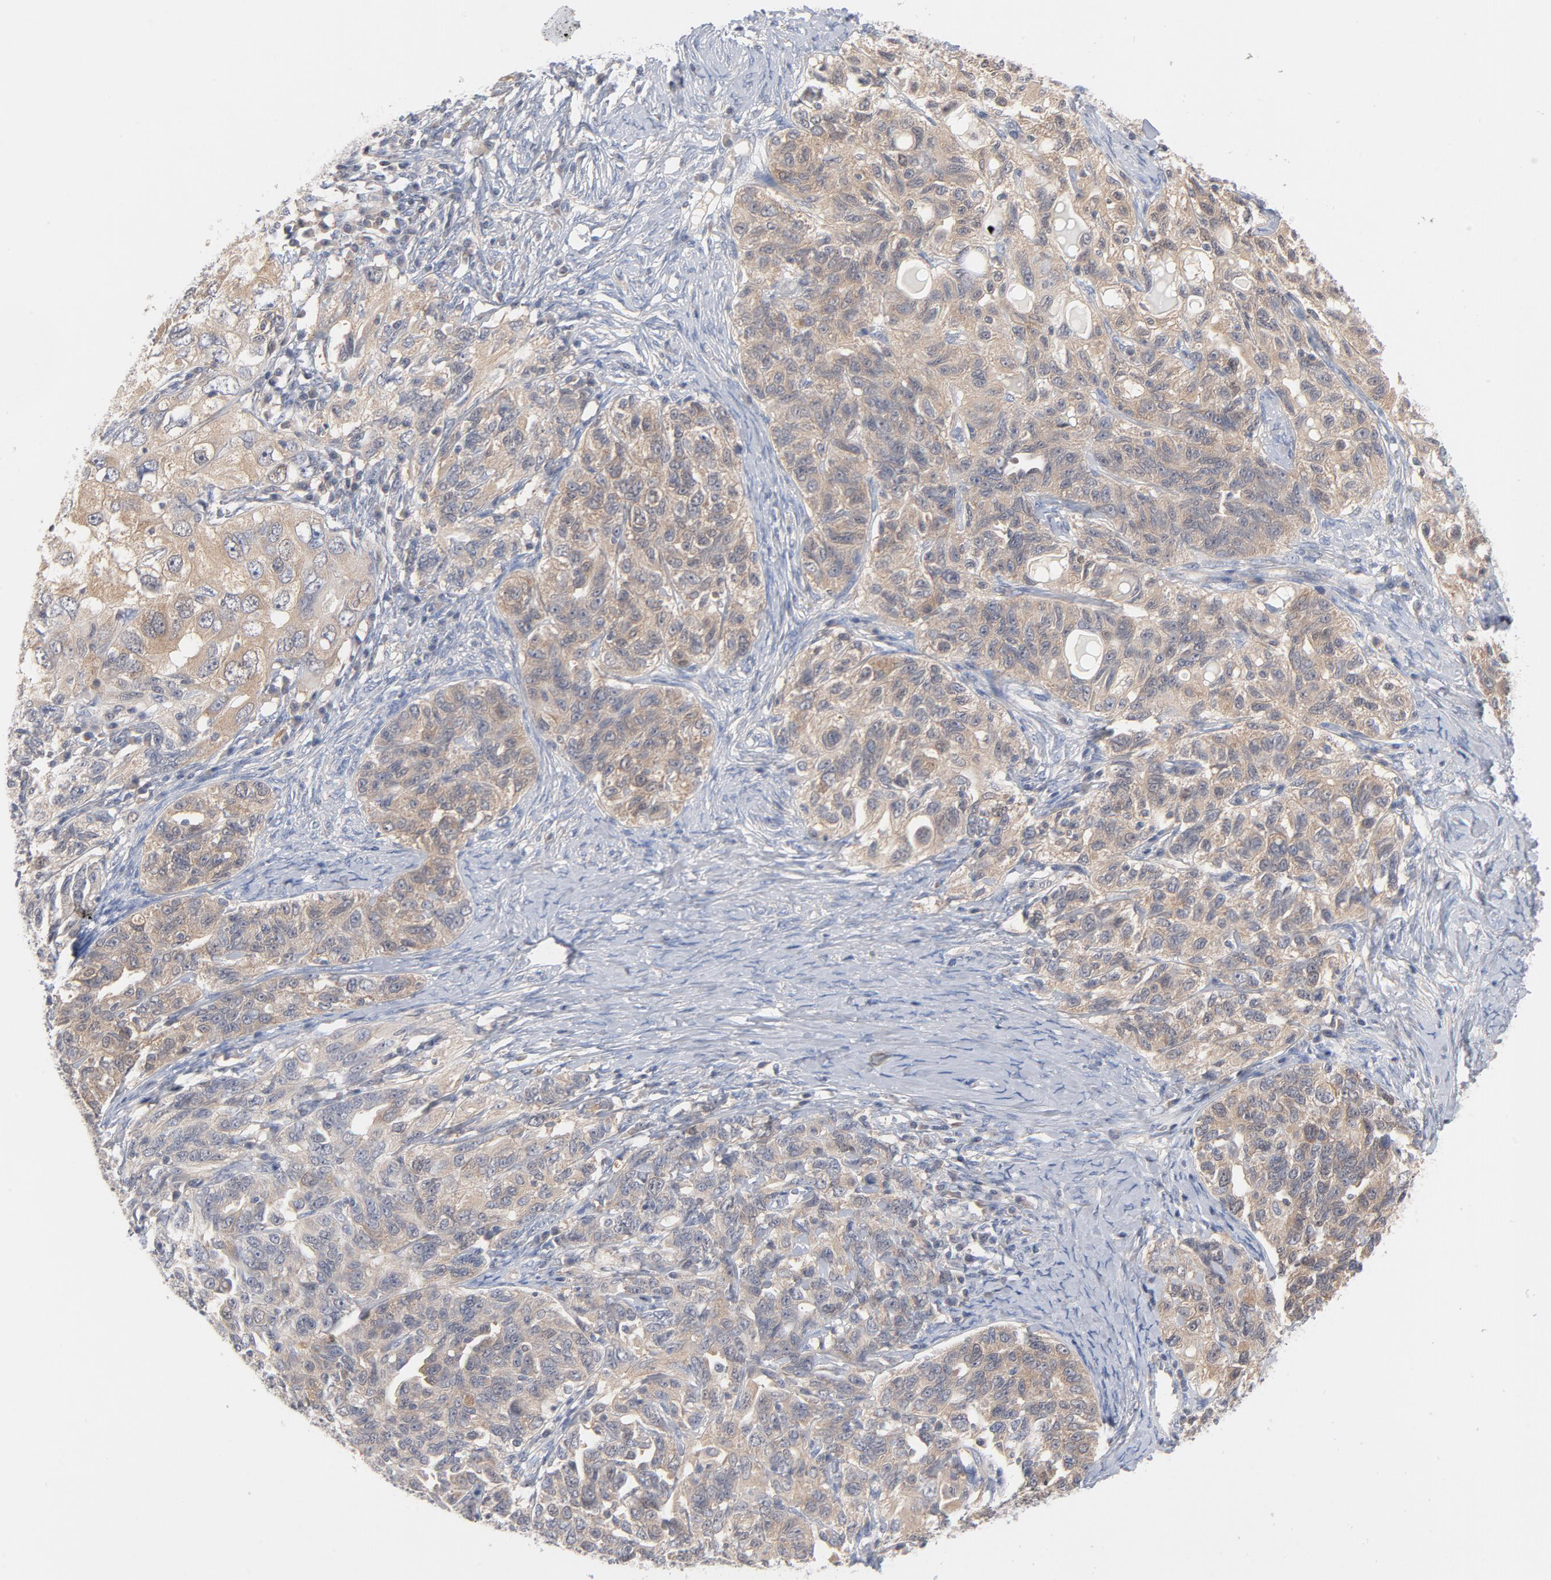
{"staining": {"intensity": "weak", "quantity": "25%-75%", "location": "cytoplasmic/membranous"}, "tissue": "ovarian cancer", "cell_type": "Tumor cells", "image_type": "cancer", "snomed": [{"axis": "morphology", "description": "Cystadenocarcinoma, serous, NOS"}, {"axis": "topography", "description": "Ovary"}], "caption": "DAB immunohistochemical staining of ovarian cancer demonstrates weak cytoplasmic/membranous protein expression in approximately 25%-75% of tumor cells. (brown staining indicates protein expression, while blue staining denotes nuclei).", "gene": "UBL4A", "patient": {"sex": "female", "age": 82}}